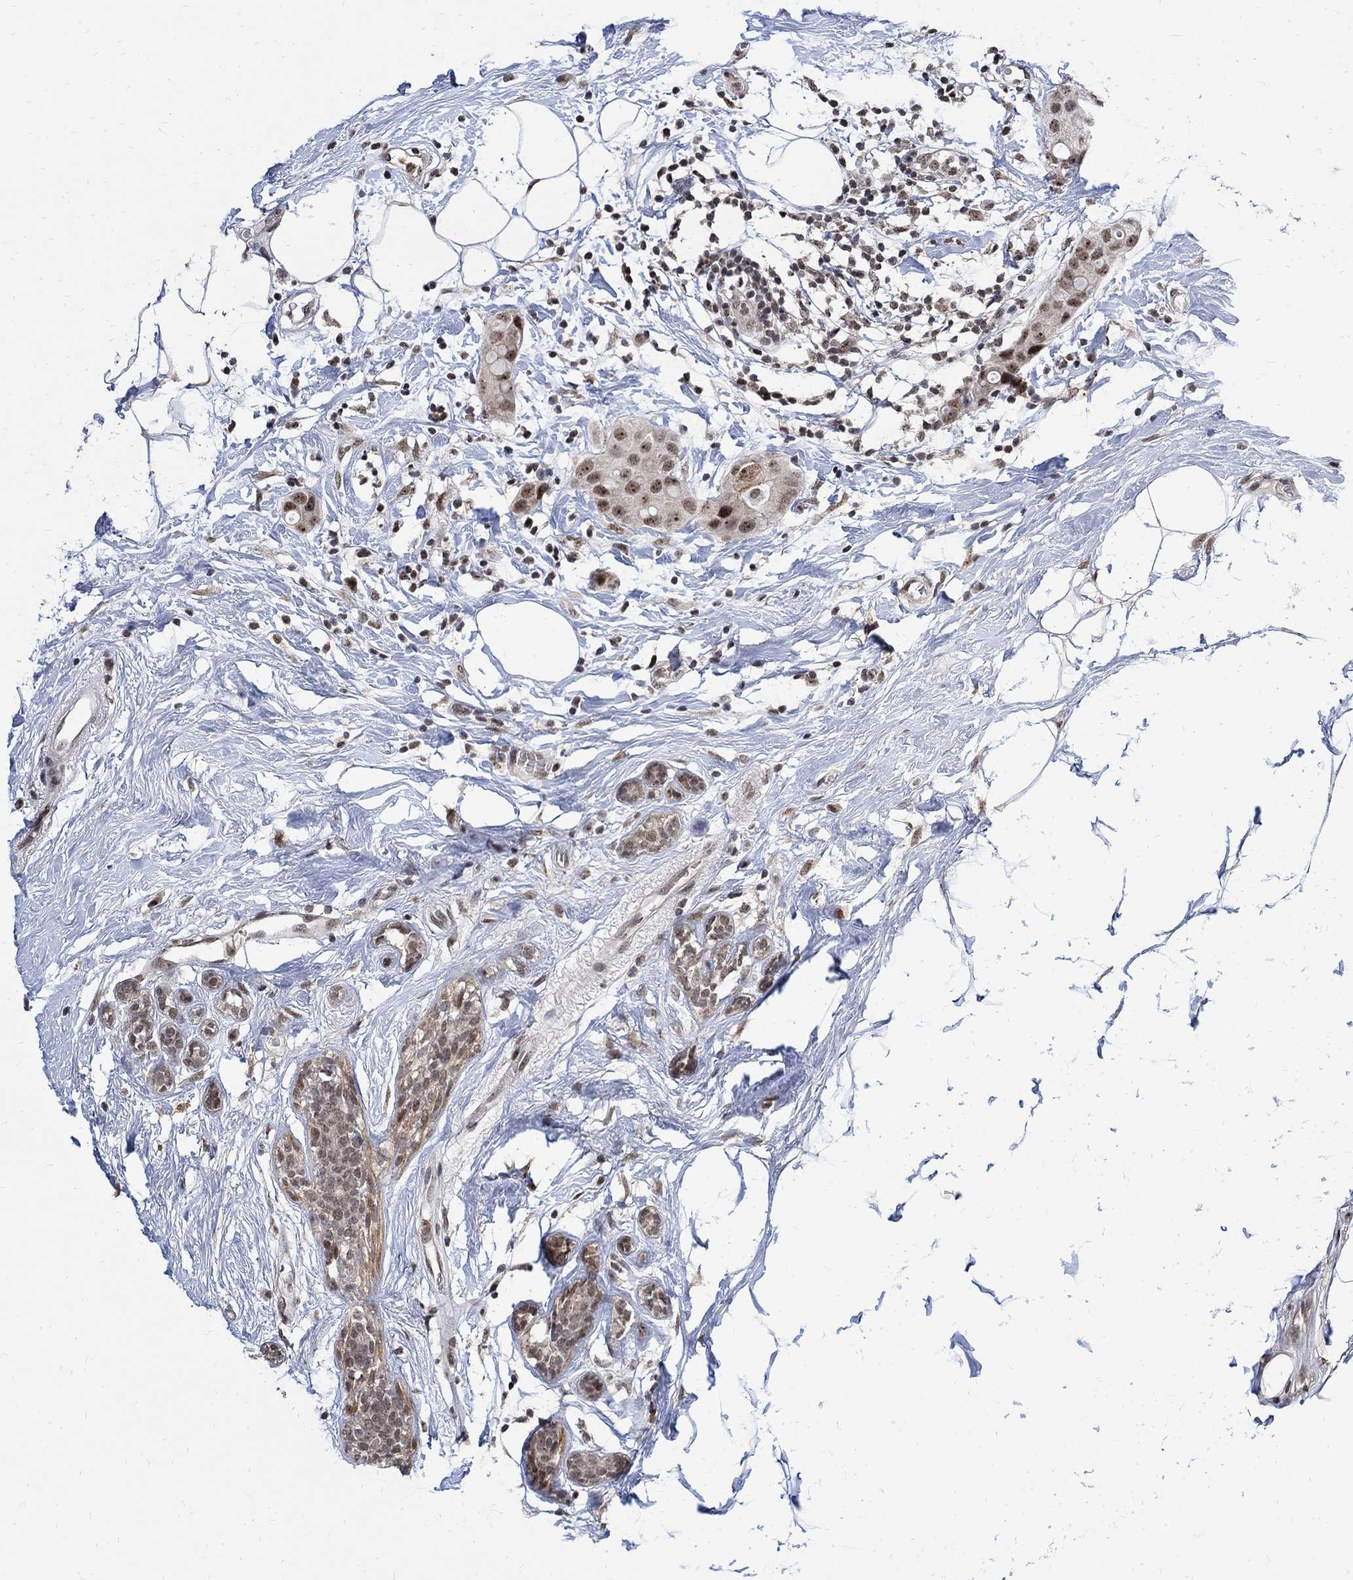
{"staining": {"intensity": "weak", "quantity": ">75%", "location": "nuclear"}, "tissue": "breast cancer", "cell_type": "Tumor cells", "image_type": "cancer", "snomed": [{"axis": "morphology", "description": "Duct carcinoma"}, {"axis": "topography", "description": "Breast"}], "caption": "A low amount of weak nuclear positivity is present in approximately >75% of tumor cells in breast cancer tissue. (Brightfield microscopy of DAB IHC at high magnification).", "gene": "E4F1", "patient": {"sex": "female", "age": 45}}